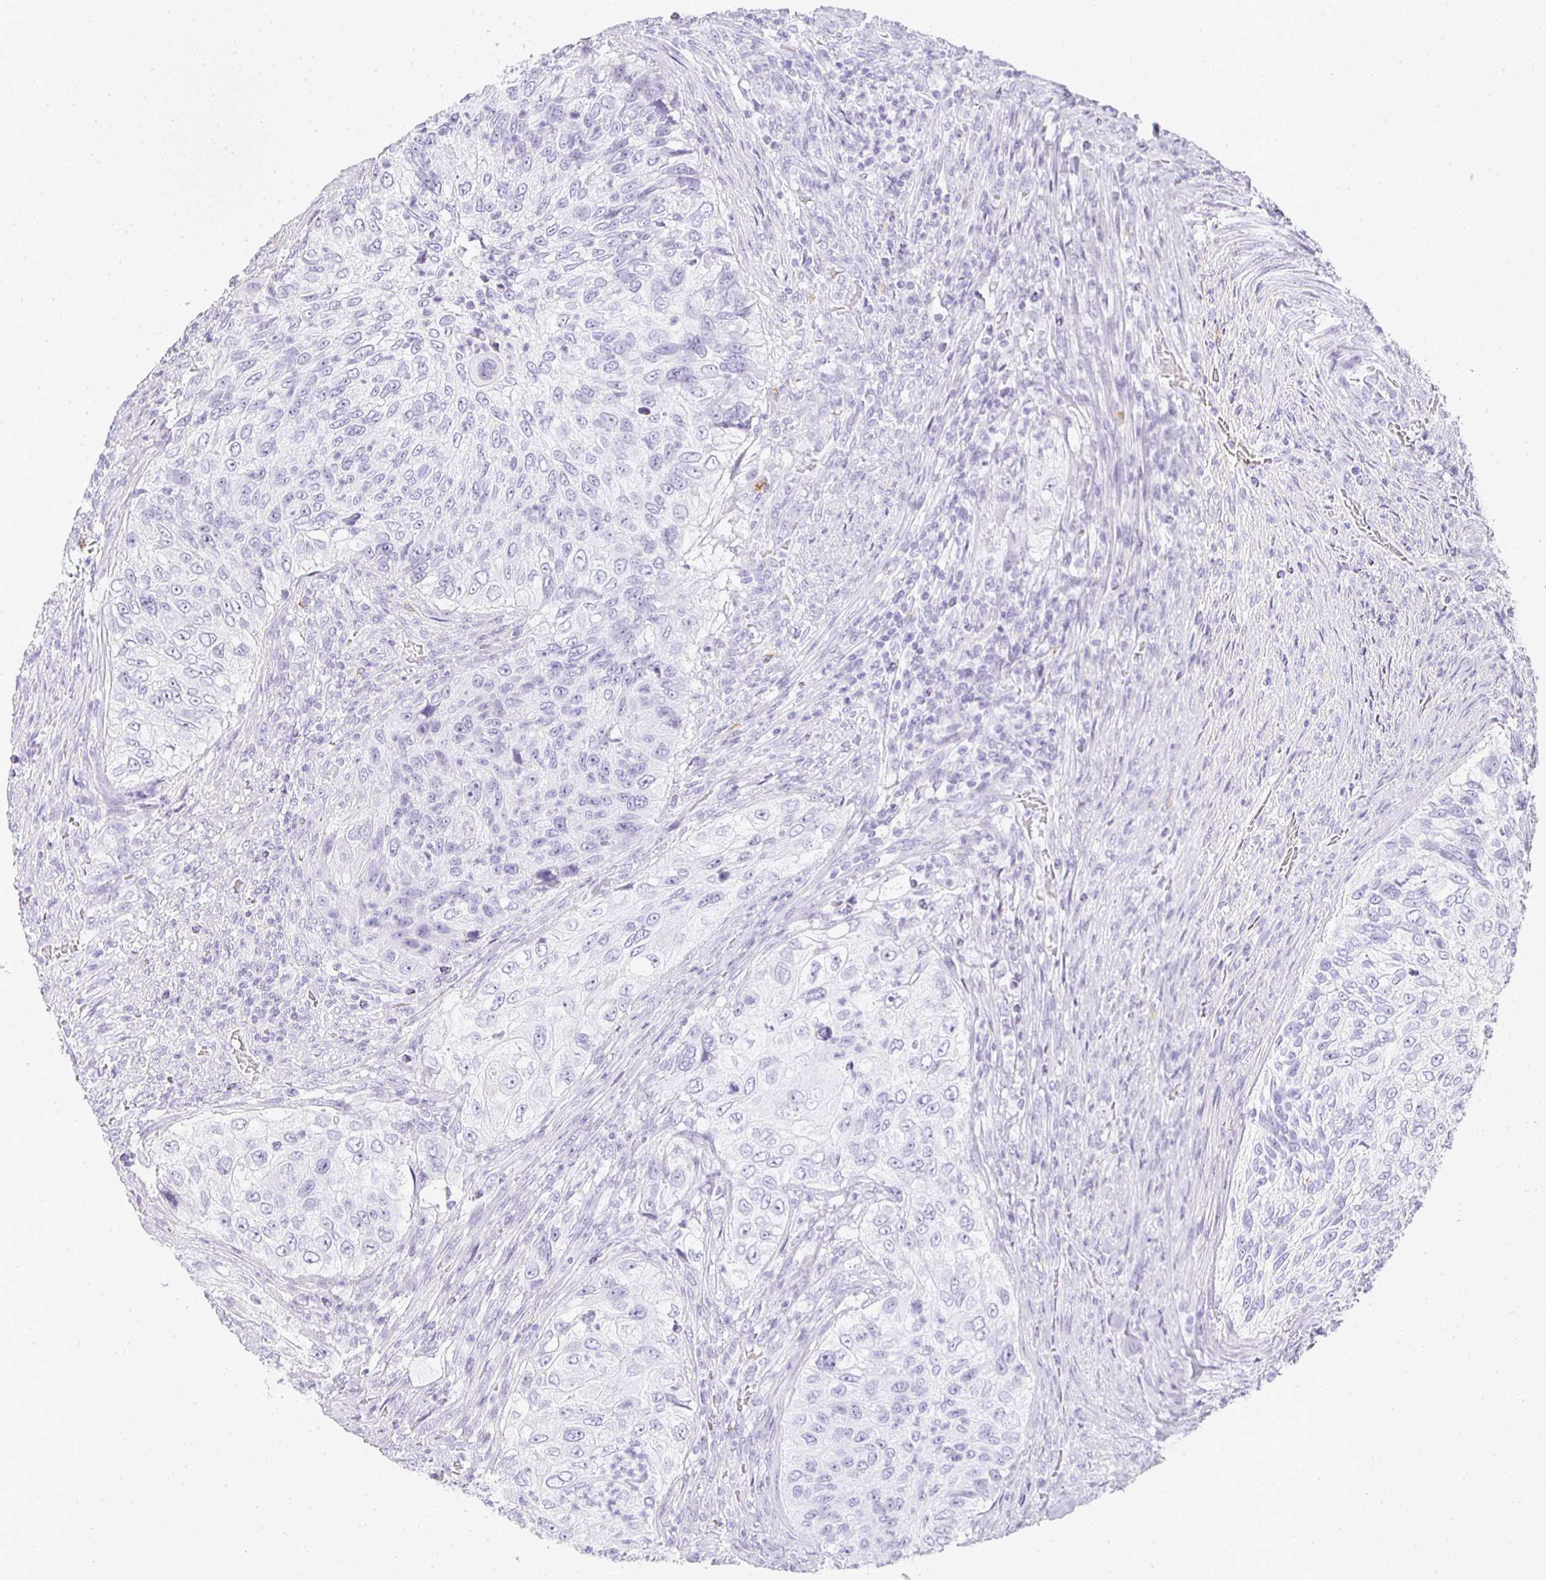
{"staining": {"intensity": "negative", "quantity": "none", "location": "none"}, "tissue": "urothelial cancer", "cell_type": "Tumor cells", "image_type": "cancer", "snomed": [{"axis": "morphology", "description": "Urothelial carcinoma, High grade"}, {"axis": "topography", "description": "Urinary bladder"}], "caption": "Tumor cells are negative for protein expression in human urothelial cancer.", "gene": "TPSD1", "patient": {"sex": "female", "age": 60}}